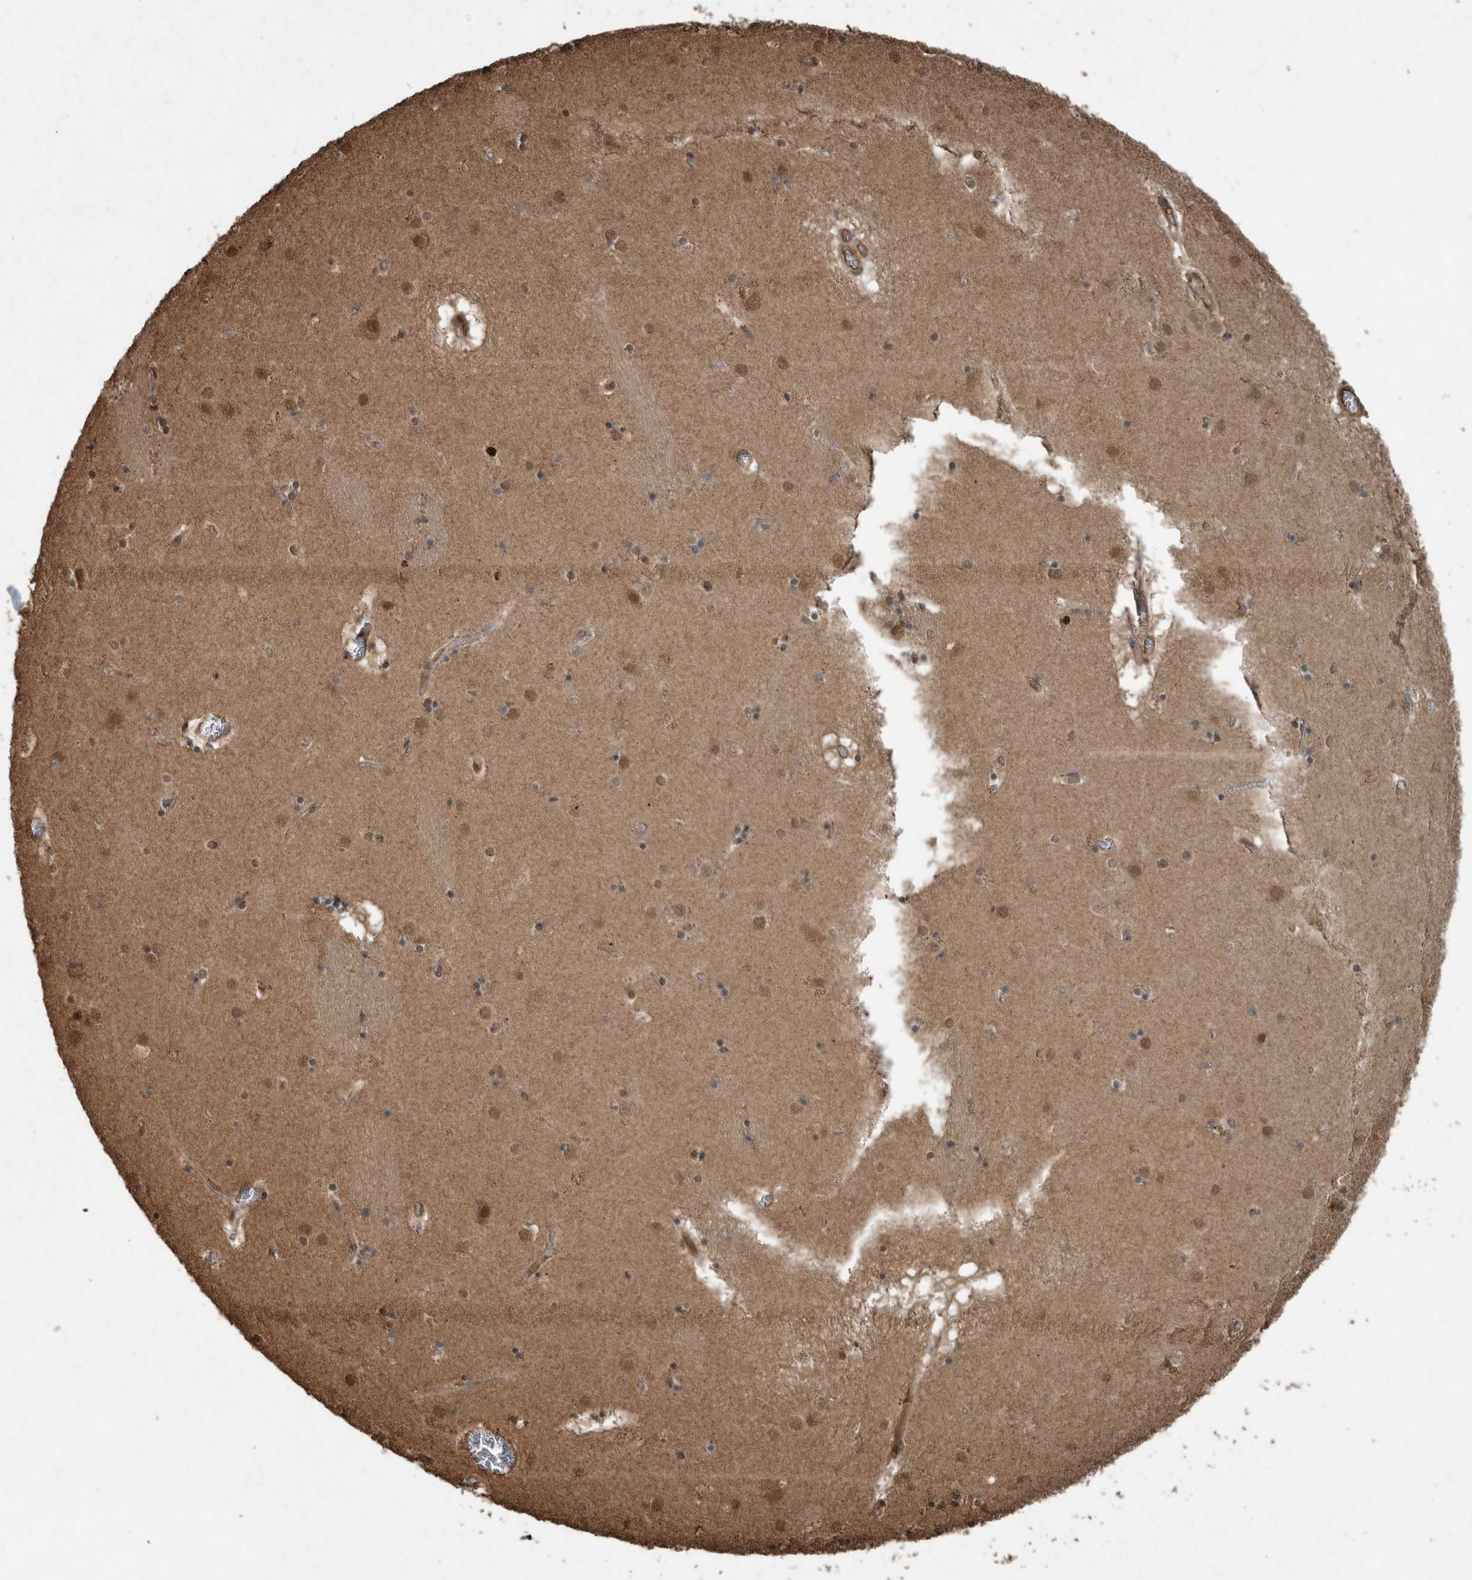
{"staining": {"intensity": "moderate", "quantity": ">75%", "location": "cytoplasmic/membranous,nuclear"}, "tissue": "caudate", "cell_type": "Glial cells", "image_type": "normal", "snomed": [{"axis": "morphology", "description": "Normal tissue, NOS"}, {"axis": "topography", "description": "Lateral ventricle wall"}], "caption": "Caudate stained for a protein (brown) exhibits moderate cytoplasmic/membranous,nuclear positive staining in approximately >75% of glial cells.", "gene": "ARHGEF12", "patient": {"sex": "male", "age": 70}}